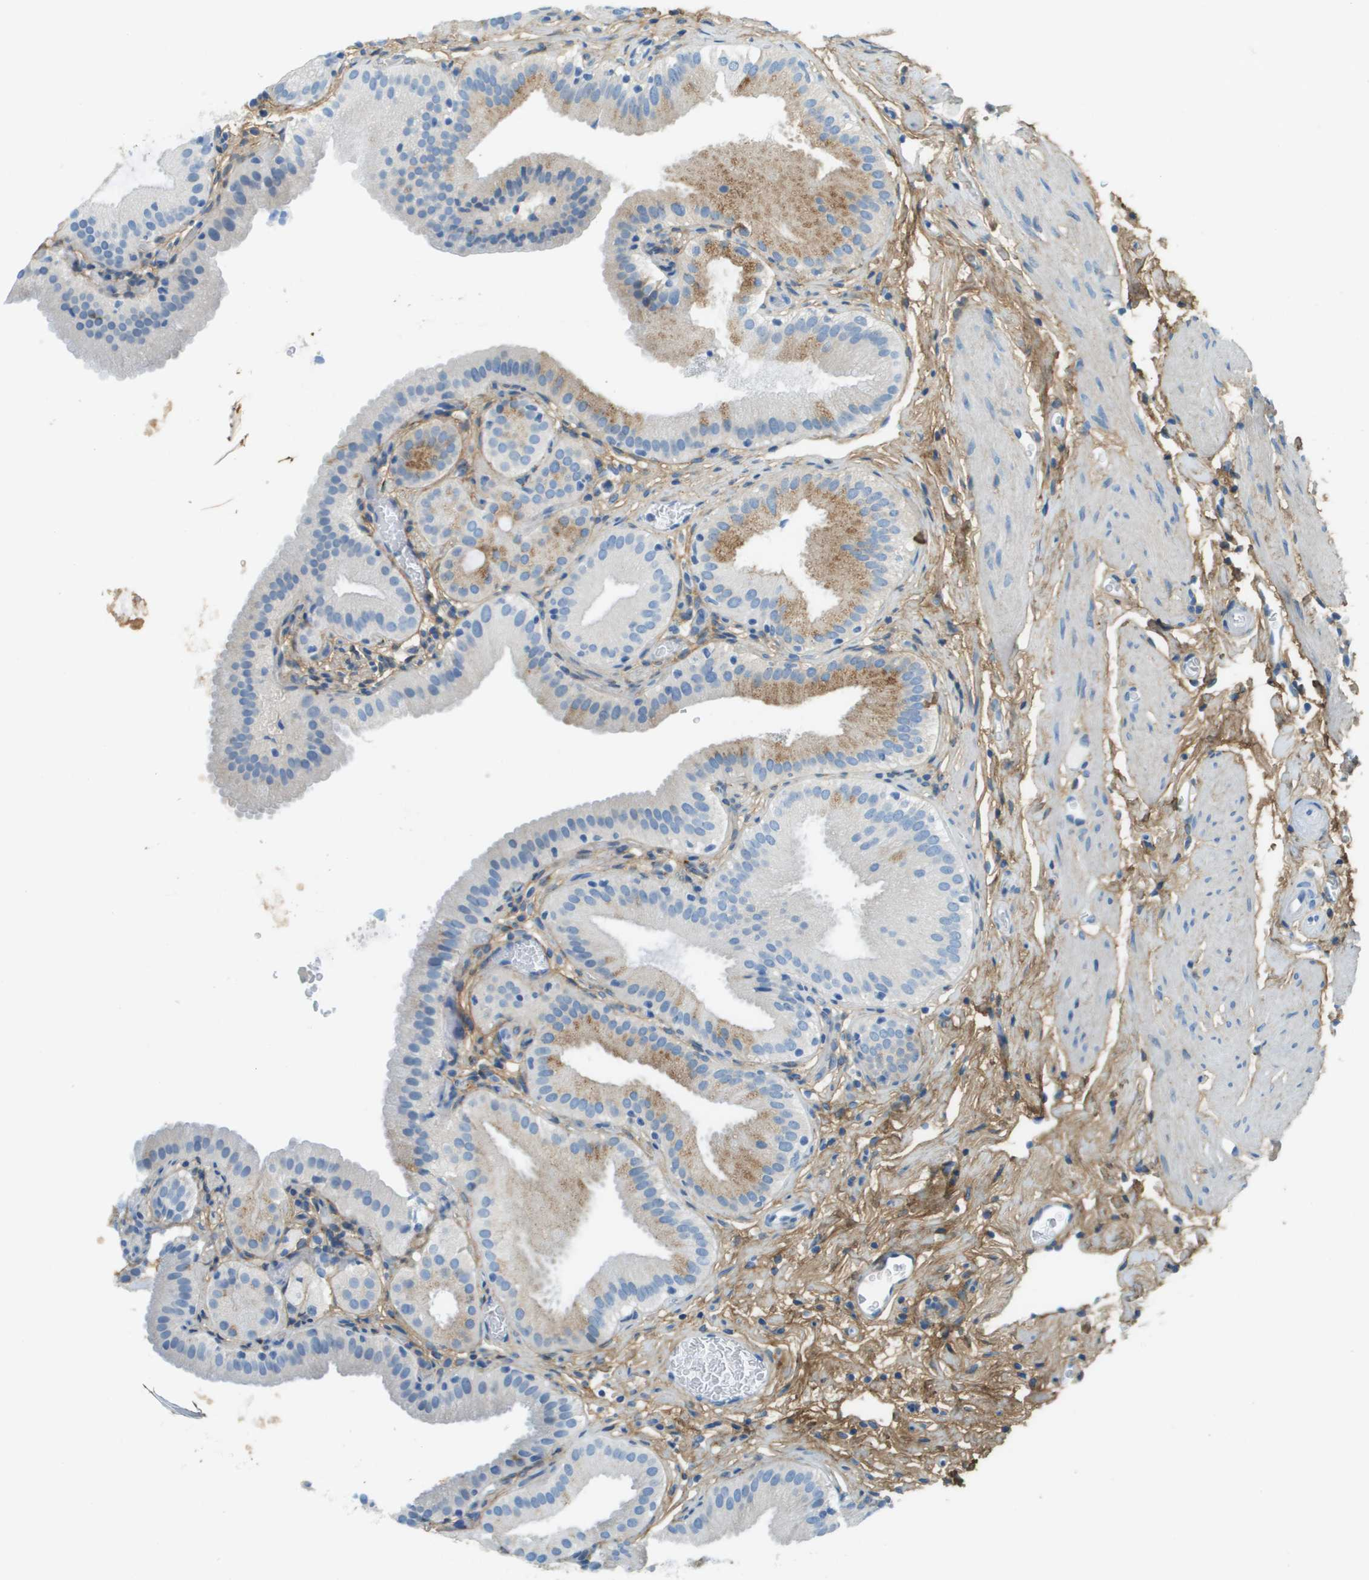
{"staining": {"intensity": "weak", "quantity": "<25%", "location": "cytoplasmic/membranous"}, "tissue": "gallbladder", "cell_type": "Glandular cells", "image_type": "normal", "snomed": [{"axis": "morphology", "description": "Normal tissue, NOS"}, {"axis": "topography", "description": "Gallbladder"}], "caption": "Immunohistochemistry (IHC) of benign gallbladder displays no expression in glandular cells. Brightfield microscopy of immunohistochemistry stained with DAB (3,3'-diaminobenzidine) (brown) and hematoxylin (blue), captured at high magnification.", "gene": "DCN", "patient": {"sex": "male", "age": 54}}